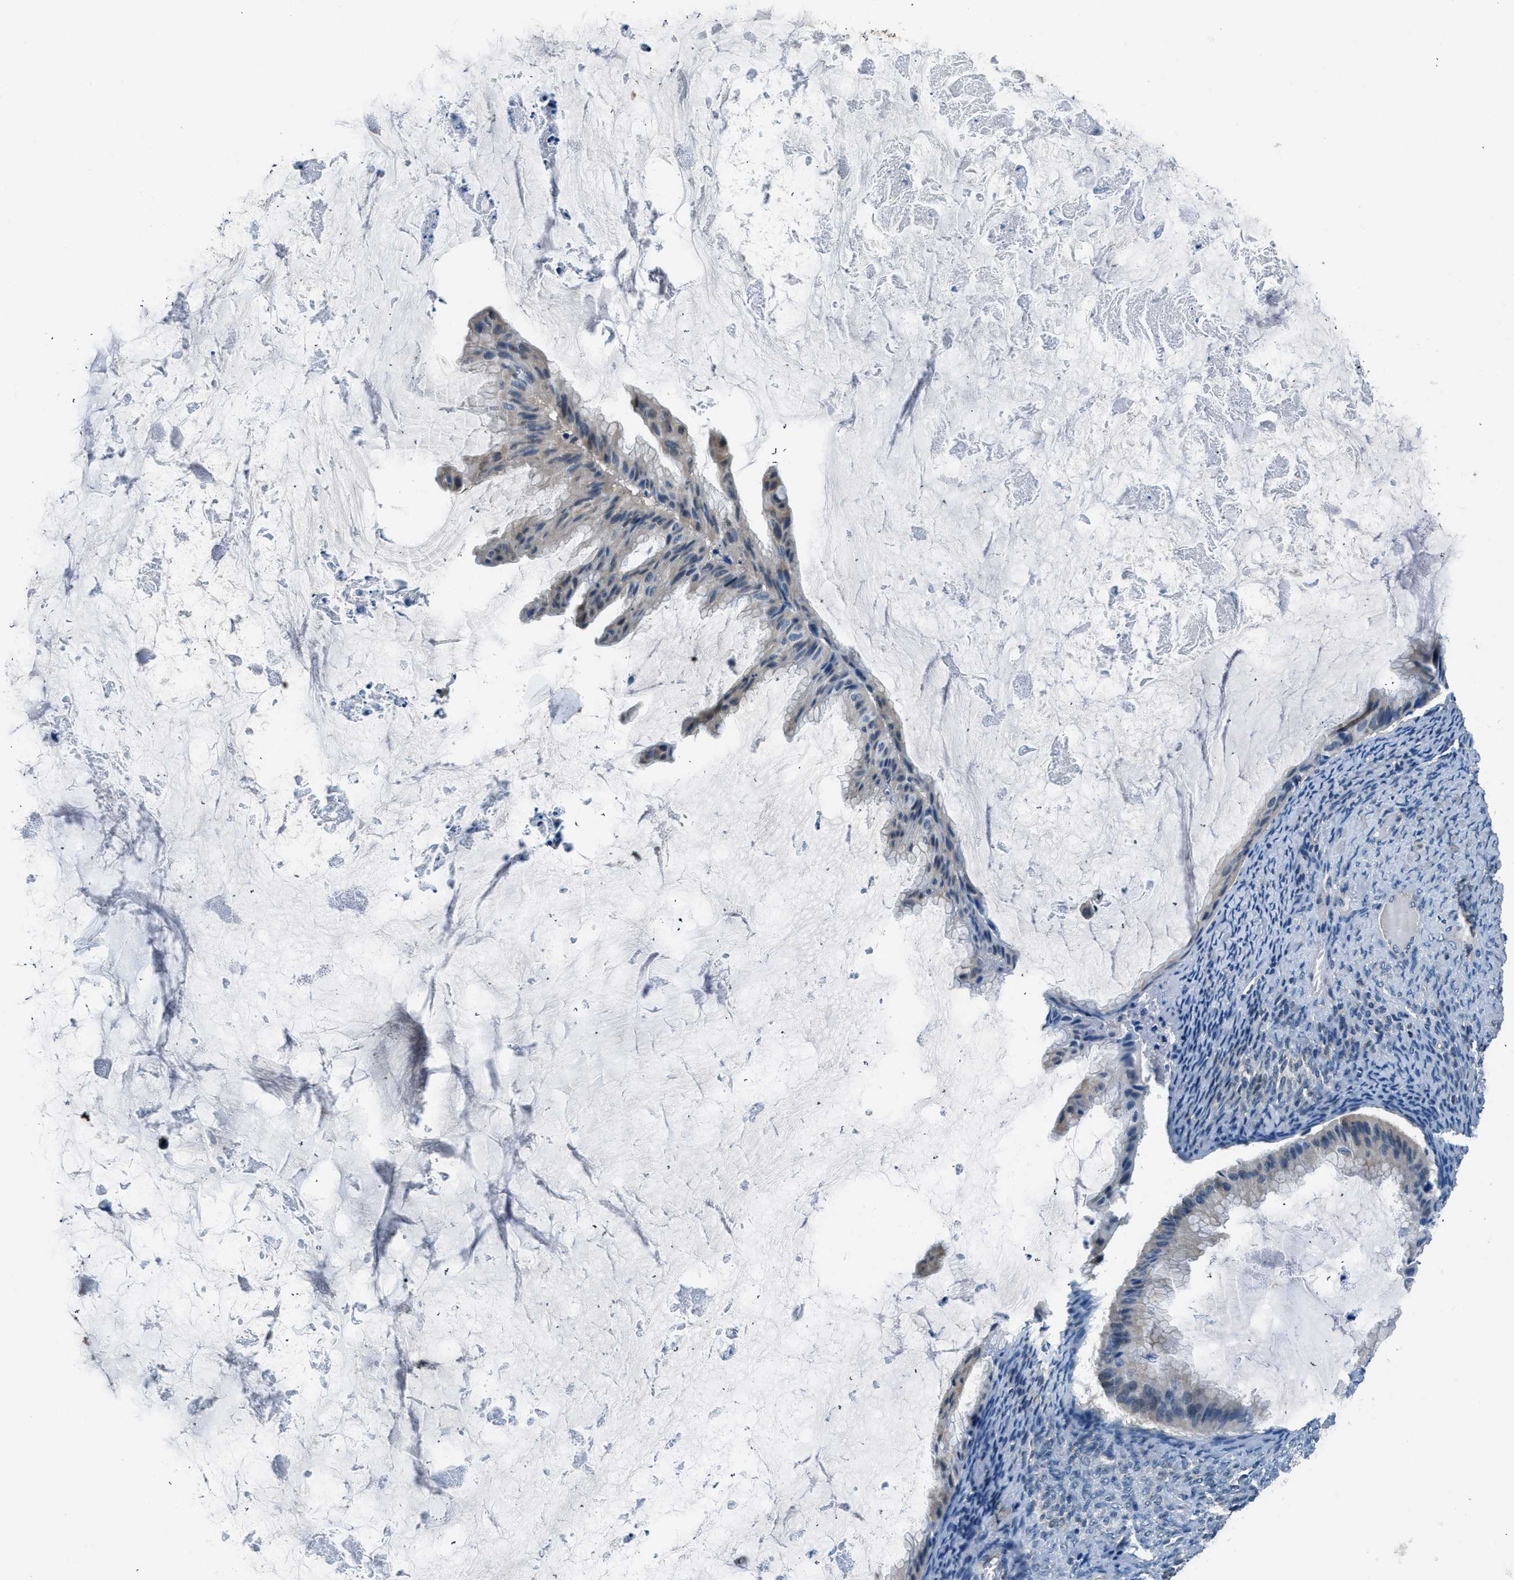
{"staining": {"intensity": "negative", "quantity": "none", "location": "none"}, "tissue": "ovarian cancer", "cell_type": "Tumor cells", "image_type": "cancer", "snomed": [{"axis": "morphology", "description": "Cystadenocarcinoma, mucinous, NOS"}, {"axis": "topography", "description": "Ovary"}], "caption": "A photomicrograph of human ovarian cancer is negative for staining in tumor cells.", "gene": "NME8", "patient": {"sex": "female", "age": 61}}